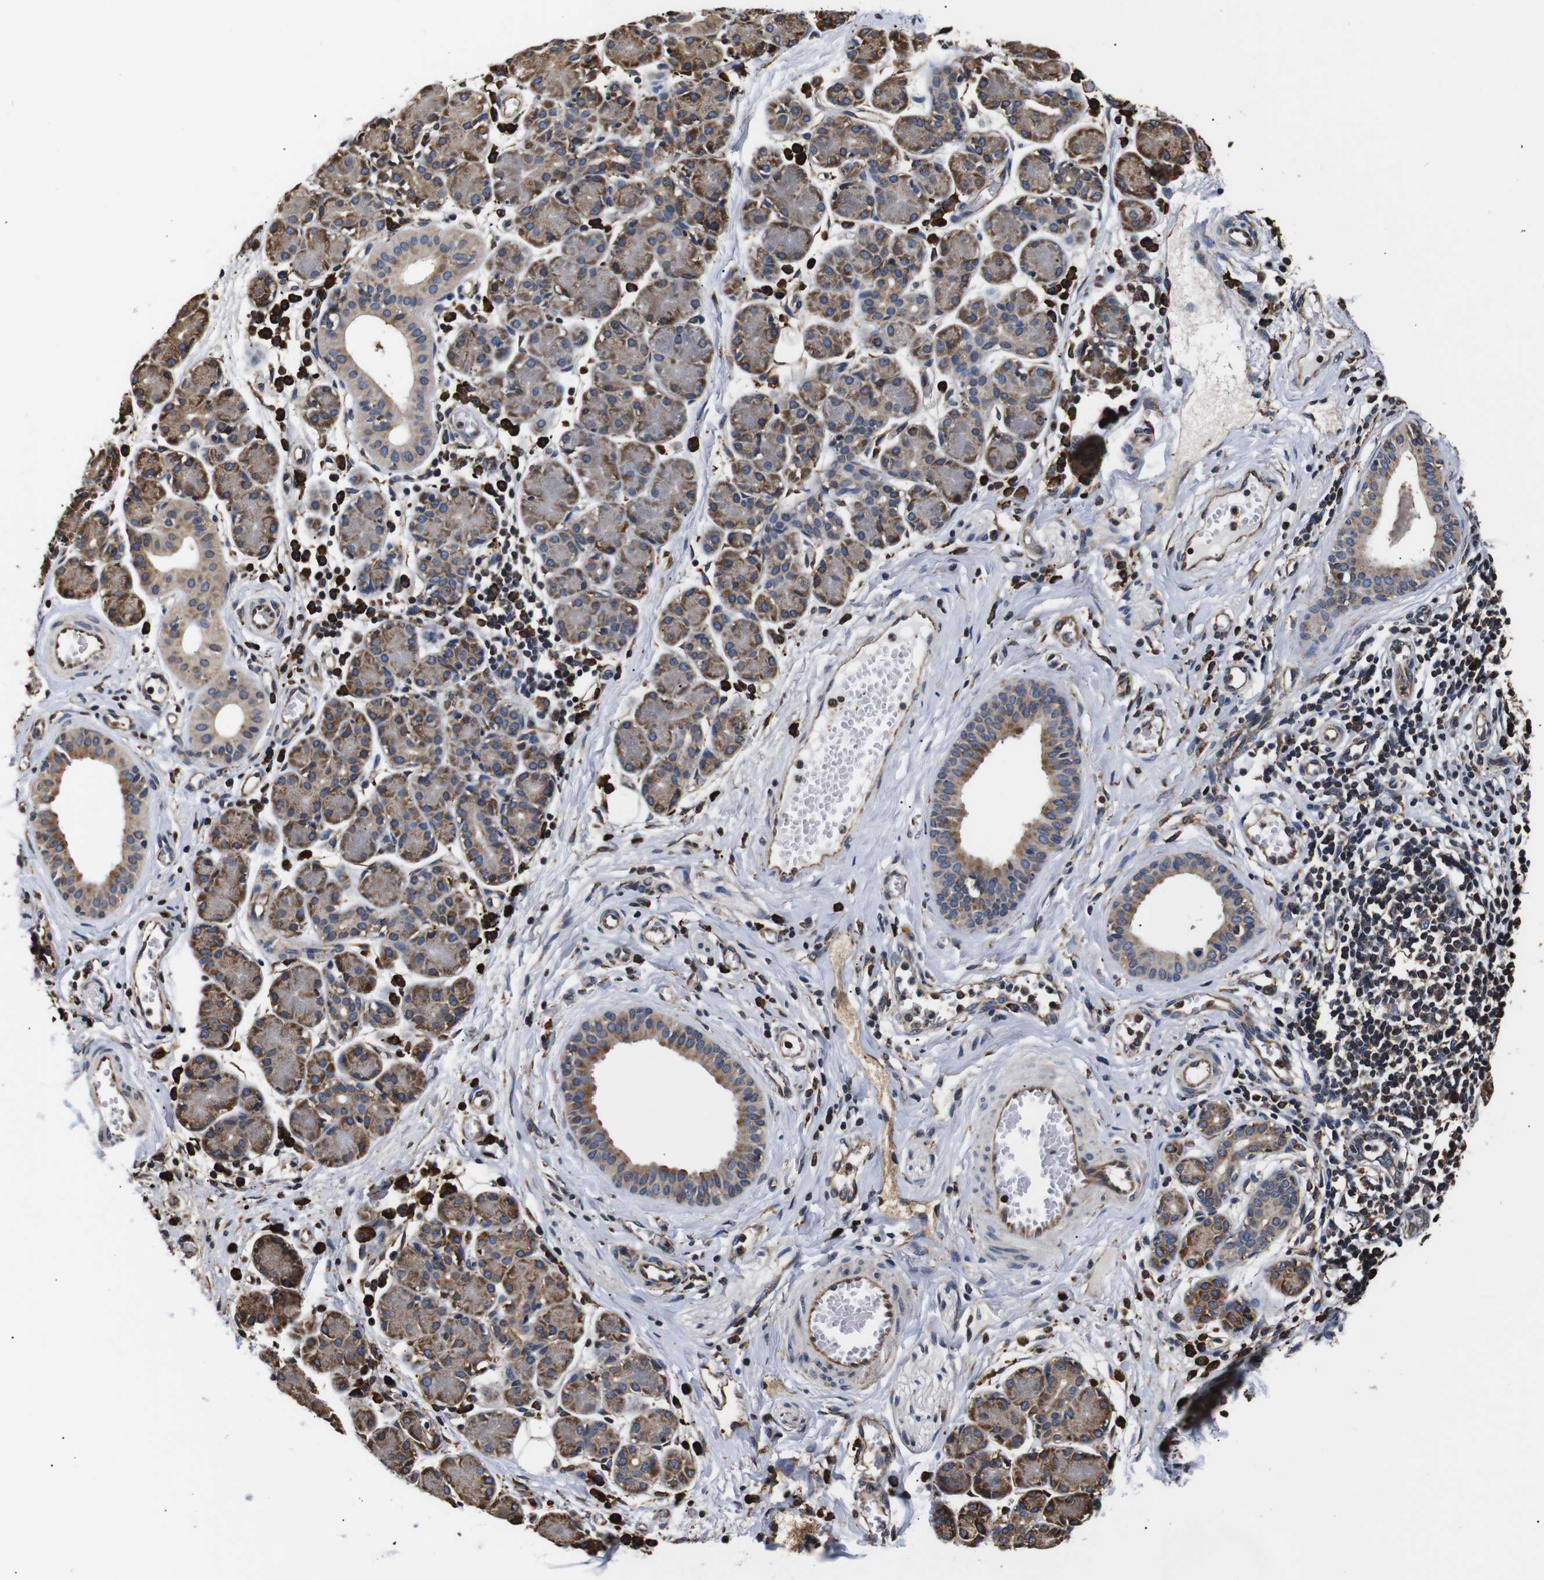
{"staining": {"intensity": "moderate", "quantity": "25%-75%", "location": "cytoplasmic/membranous"}, "tissue": "salivary gland", "cell_type": "Glandular cells", "image_type": "normal", "snomed": [{"axis": "morphology", "description": "Normal tissue, NOS"}, {"axis": "morphology", "description": "Inflammation, NOS"}, {"axis": "topography", "description": "Lymph node"}, {"axis": "topography", "description": "Salivary gland"}], "caption": "Glandular cells exhibit medium levels of moderate cytoplasmic/membranous positivity in approximately 25%-75% of cells in benign human salivary gland.", "gene": "HHIP", "patient": {"sex": "male", "age": 3}}